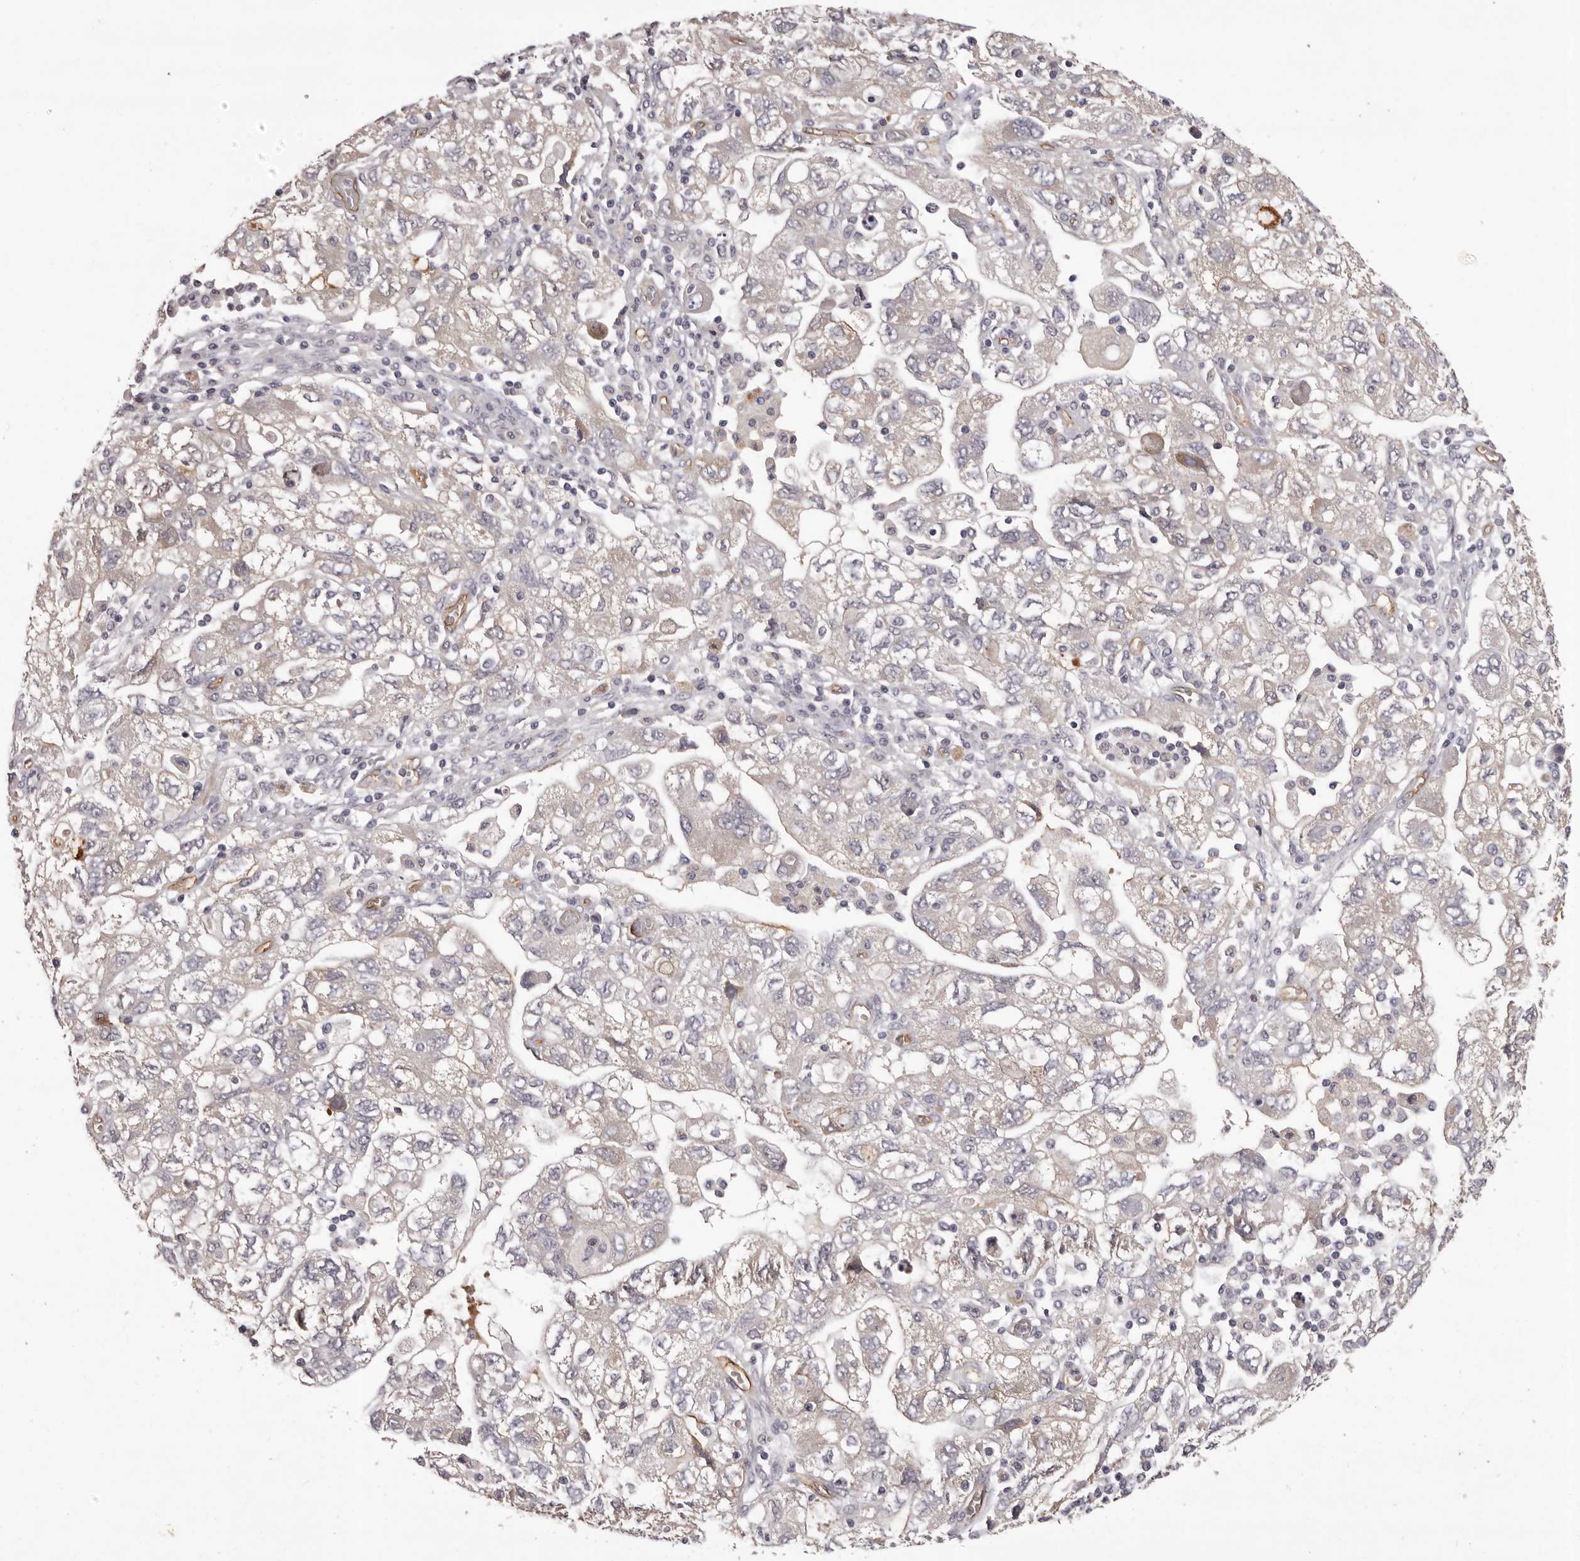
{"staining": {"intensity": "negative", "quantity": "none", "location": "none"}, "tissue": "ovarian cancer", "cell_type": "Tumor cells", "image_type": "cancer", "snomed": [{"axis": "morphology", "description": "Carcinoma, NOS"}, {"axis": "morphology", "description": "Cystadenocarcinoma, serous, NOS"}, {"axis": "topography", "description": "Ovary"}], "caption": "Tumor cells show no significant protein positivity in ovarian cancer. The staining was performed using DAB (3,3'-diaminobenzidine) to visualize the protein expression in brown, while the nuclei were stained in blue with hematoxylin (Magnification: 20x).", "gene": "GPR78", "patient": {"sex": "female", "age": 69}}